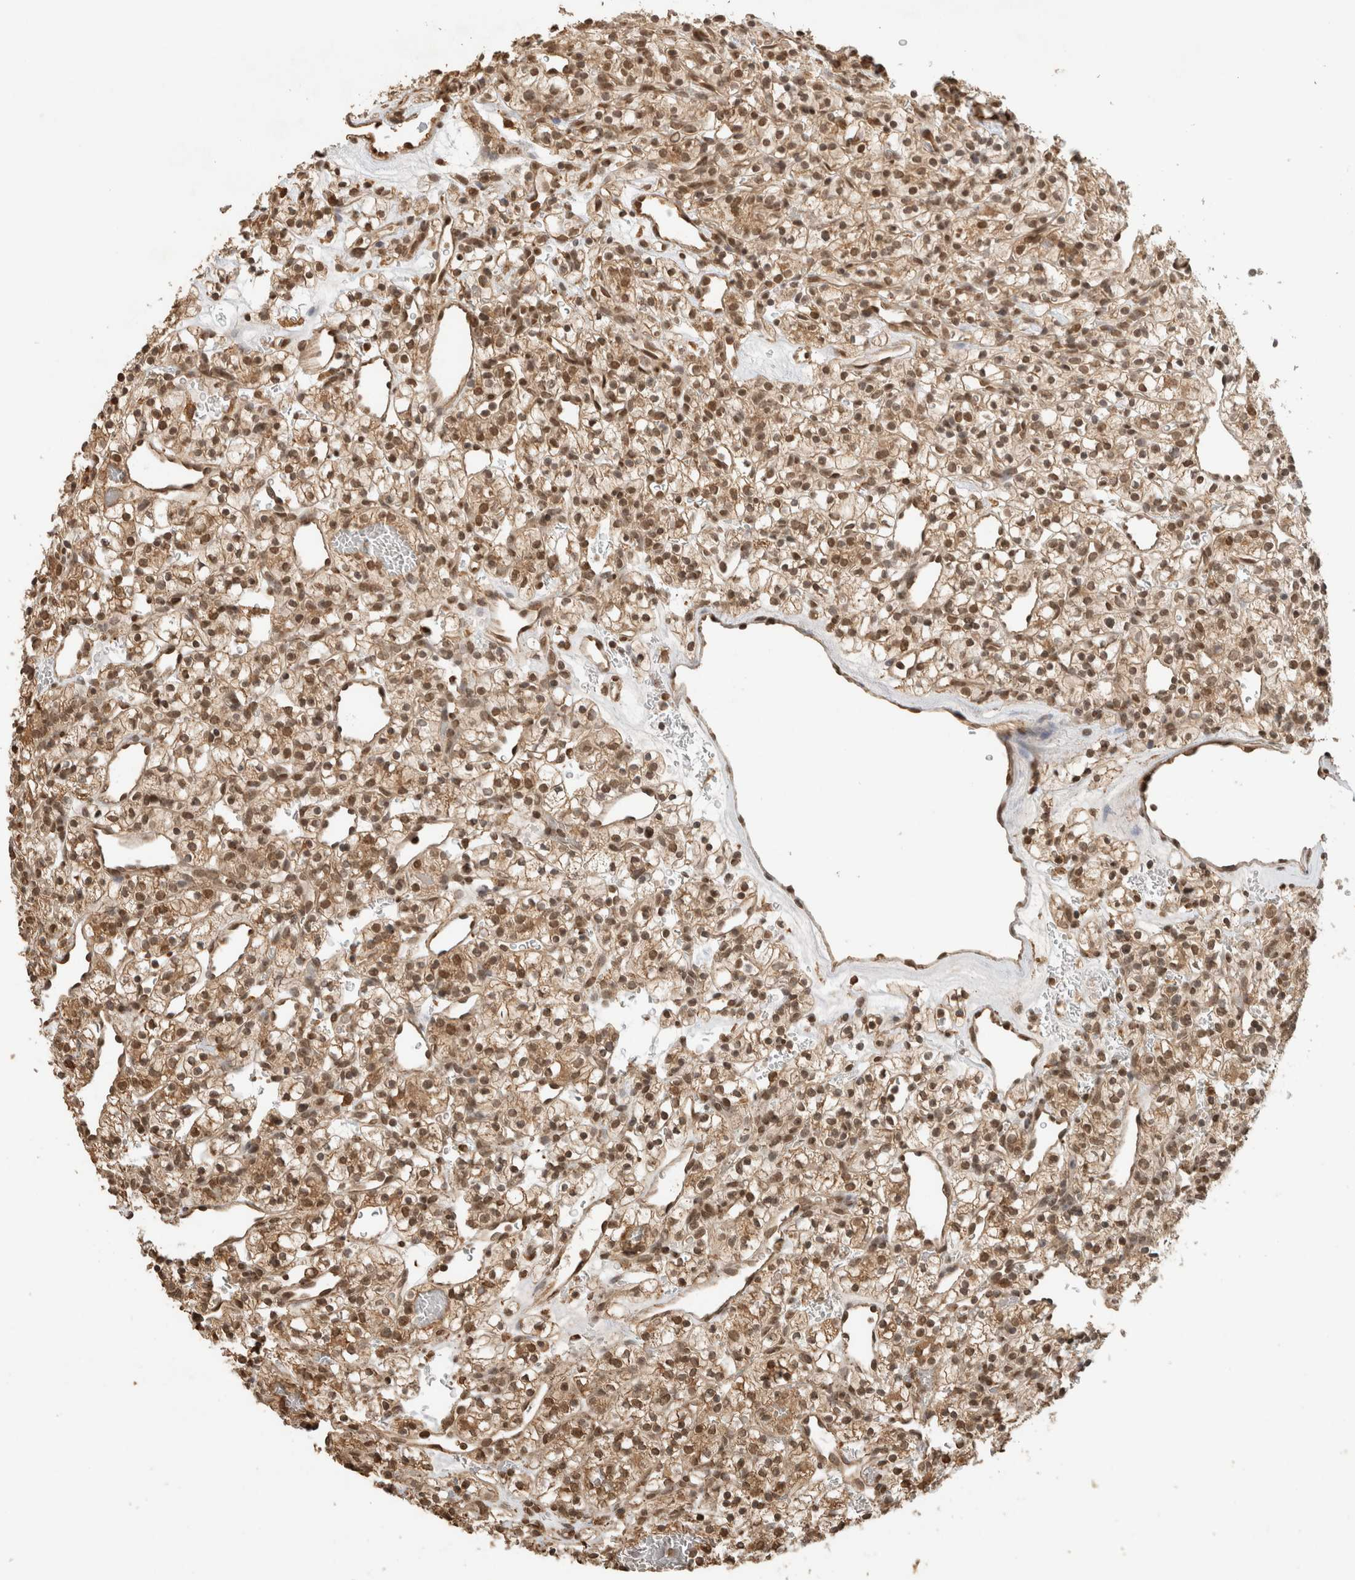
{"staining": {"intensity": "moderate", "quantity": ">75%", "location": "cytoplasmic/membranous,nuclear"}, "tissue": "renal cancer", "cell_type": "Tumor cells", "image_type": "cancer", "snomed": [{"axis": "morphology", "description": "Adenocarcinoma, NOS"}, {"axis": "topography", "description": "Kidney"}], "caption": "IHC (DAB) staining of renal adenocarcinoma shows moderate cytoplasmic/membranous and nuclear protein positivity in approximately >75% of tumor cells.", "gene": "C1orf21", "patient": {"sex": "female", "age": 57}}